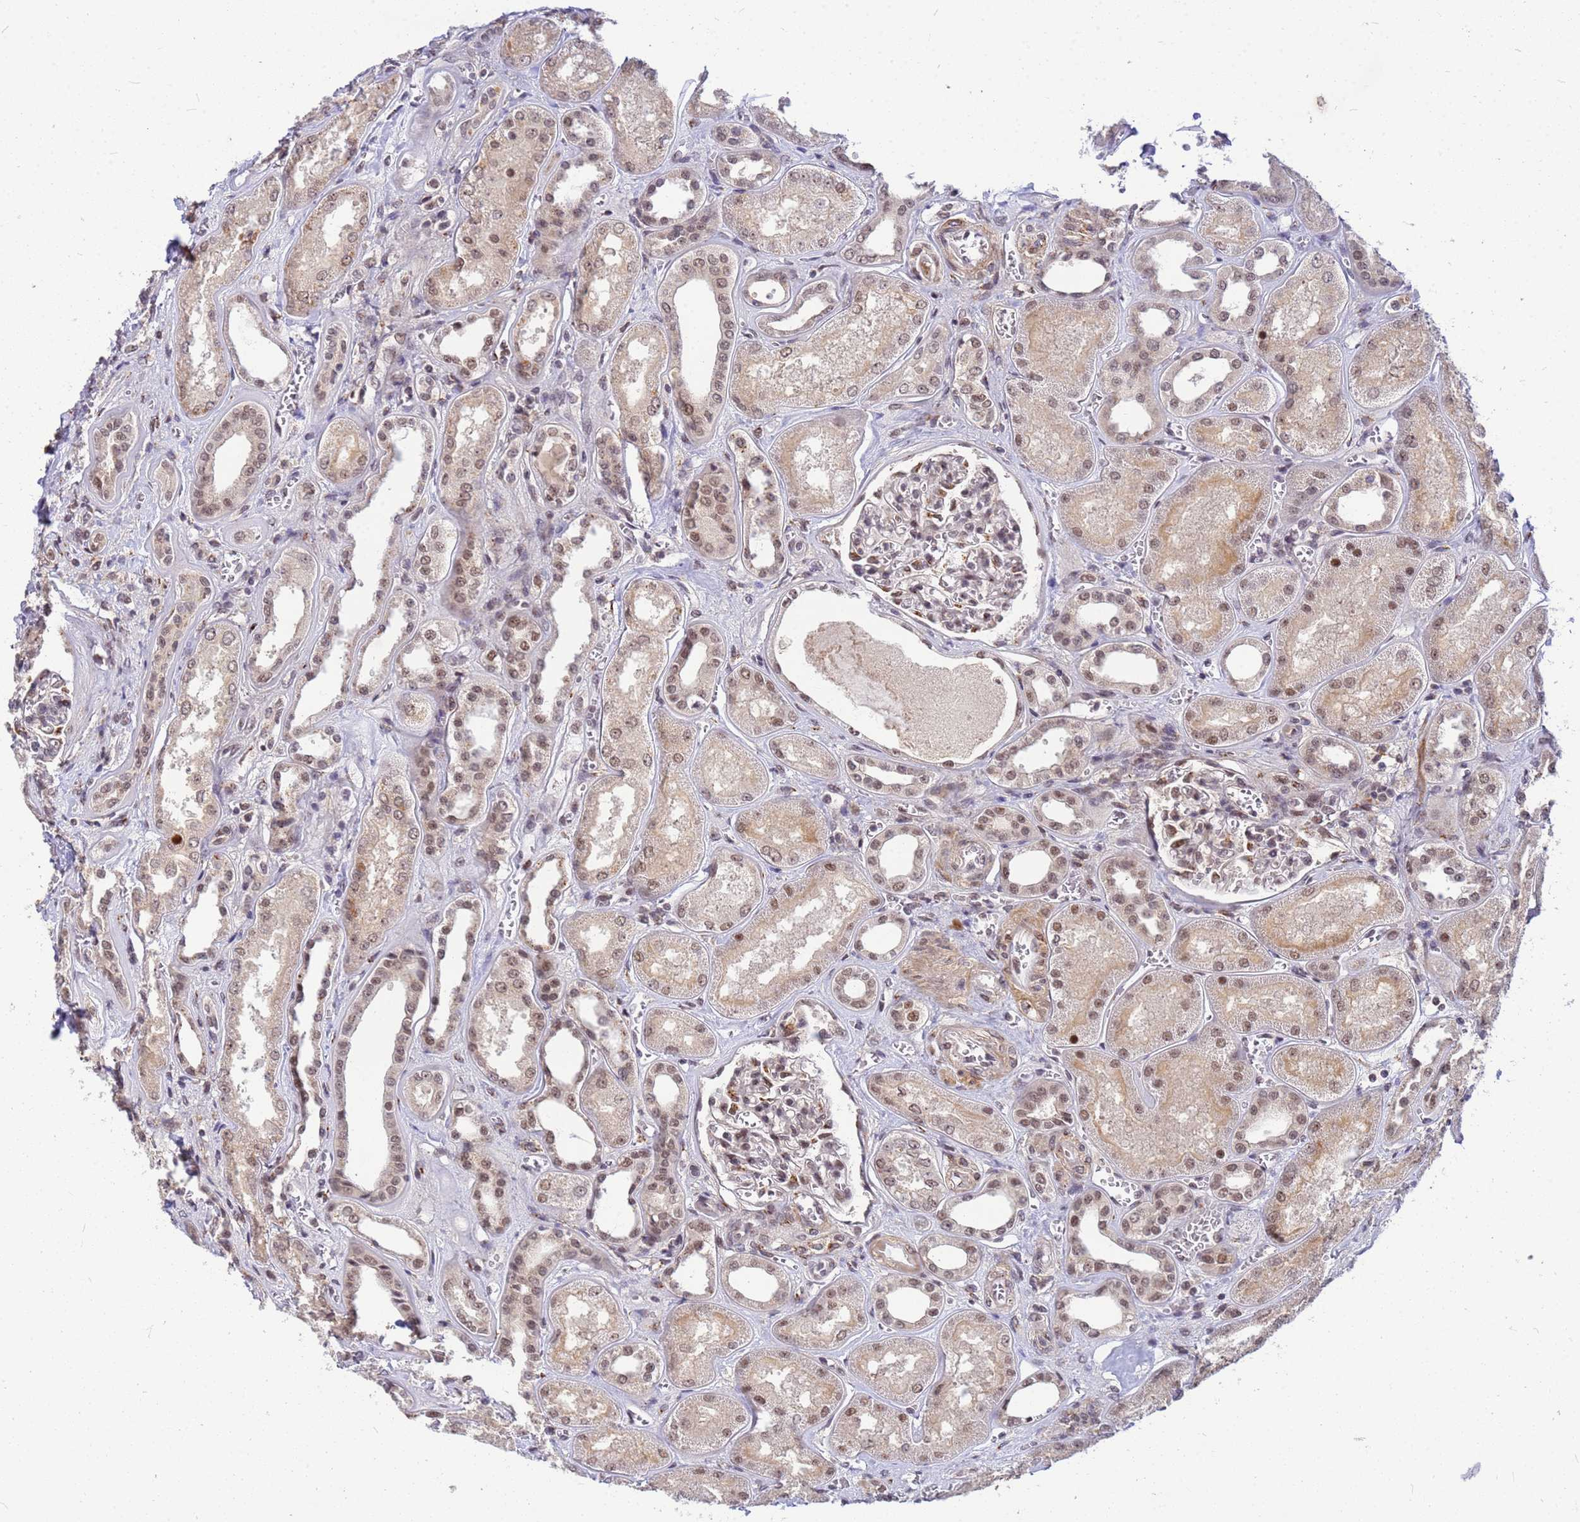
{"staining": {"intensity": "strong", "quantity": "25%-75%", "location": "nuclear"}, "tissue": "kidney", "cell_type": "Cells in glomeruli", "image_type": "normal", "snomed": [{"axis": "morphology", "description": "Normal tissue, NOS"}, {"axis": "morphology", "description": "Adenocarcinoma, NOS"}, {"axis": "topography", "description": "Kidney"}], "caption": "DAB (3,3'-diaminobenzidine) immunohistochemical staining of unremarkable kidney exhibits strong nuclear protein staining in about 25%-75% of cells in glomeruli.", "gene": "NCBP2", "patient": {"sex": "female", "age": 68}}